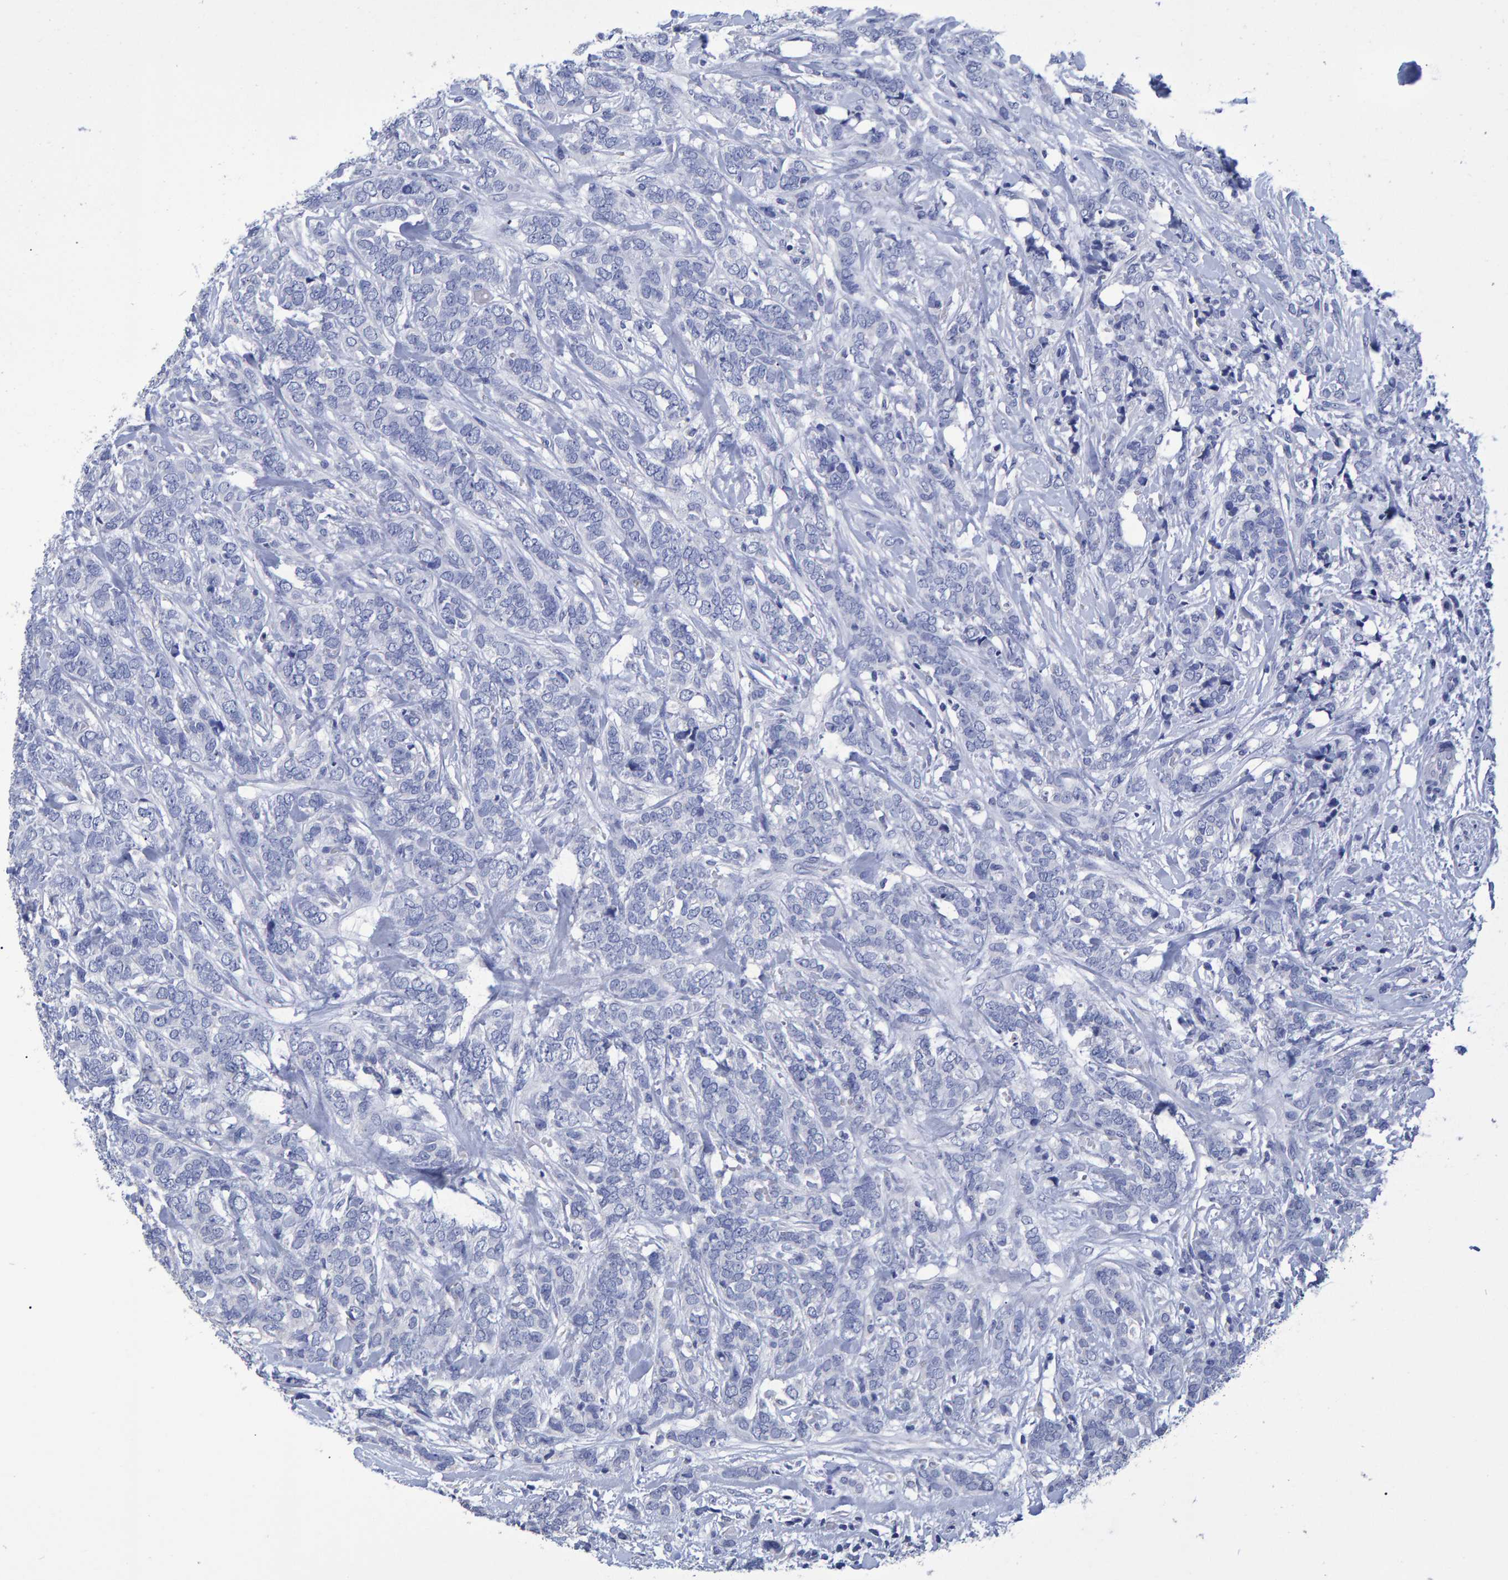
{"staining": {"intensity": "negative", "quantity": "none", "location": "none"}, "tissue": "breast cancer", "cell_type": "Tumor cells", "image_type": "cancer", "snomed": [{"axis": "morphology", "description": "Lobular carcinoma"}, {"axis": "topography", "description": "Skin"}, {"axis": "topography", "description": "Breast"}], "caption": "The photomicrograph displays no significant expression in tumor cells of breast cancer. (Immunohistochemistry, brightfield microscopy, high magnification).", "gene": "HEMGN", "patient": {"sex": "female", "age": 46}}